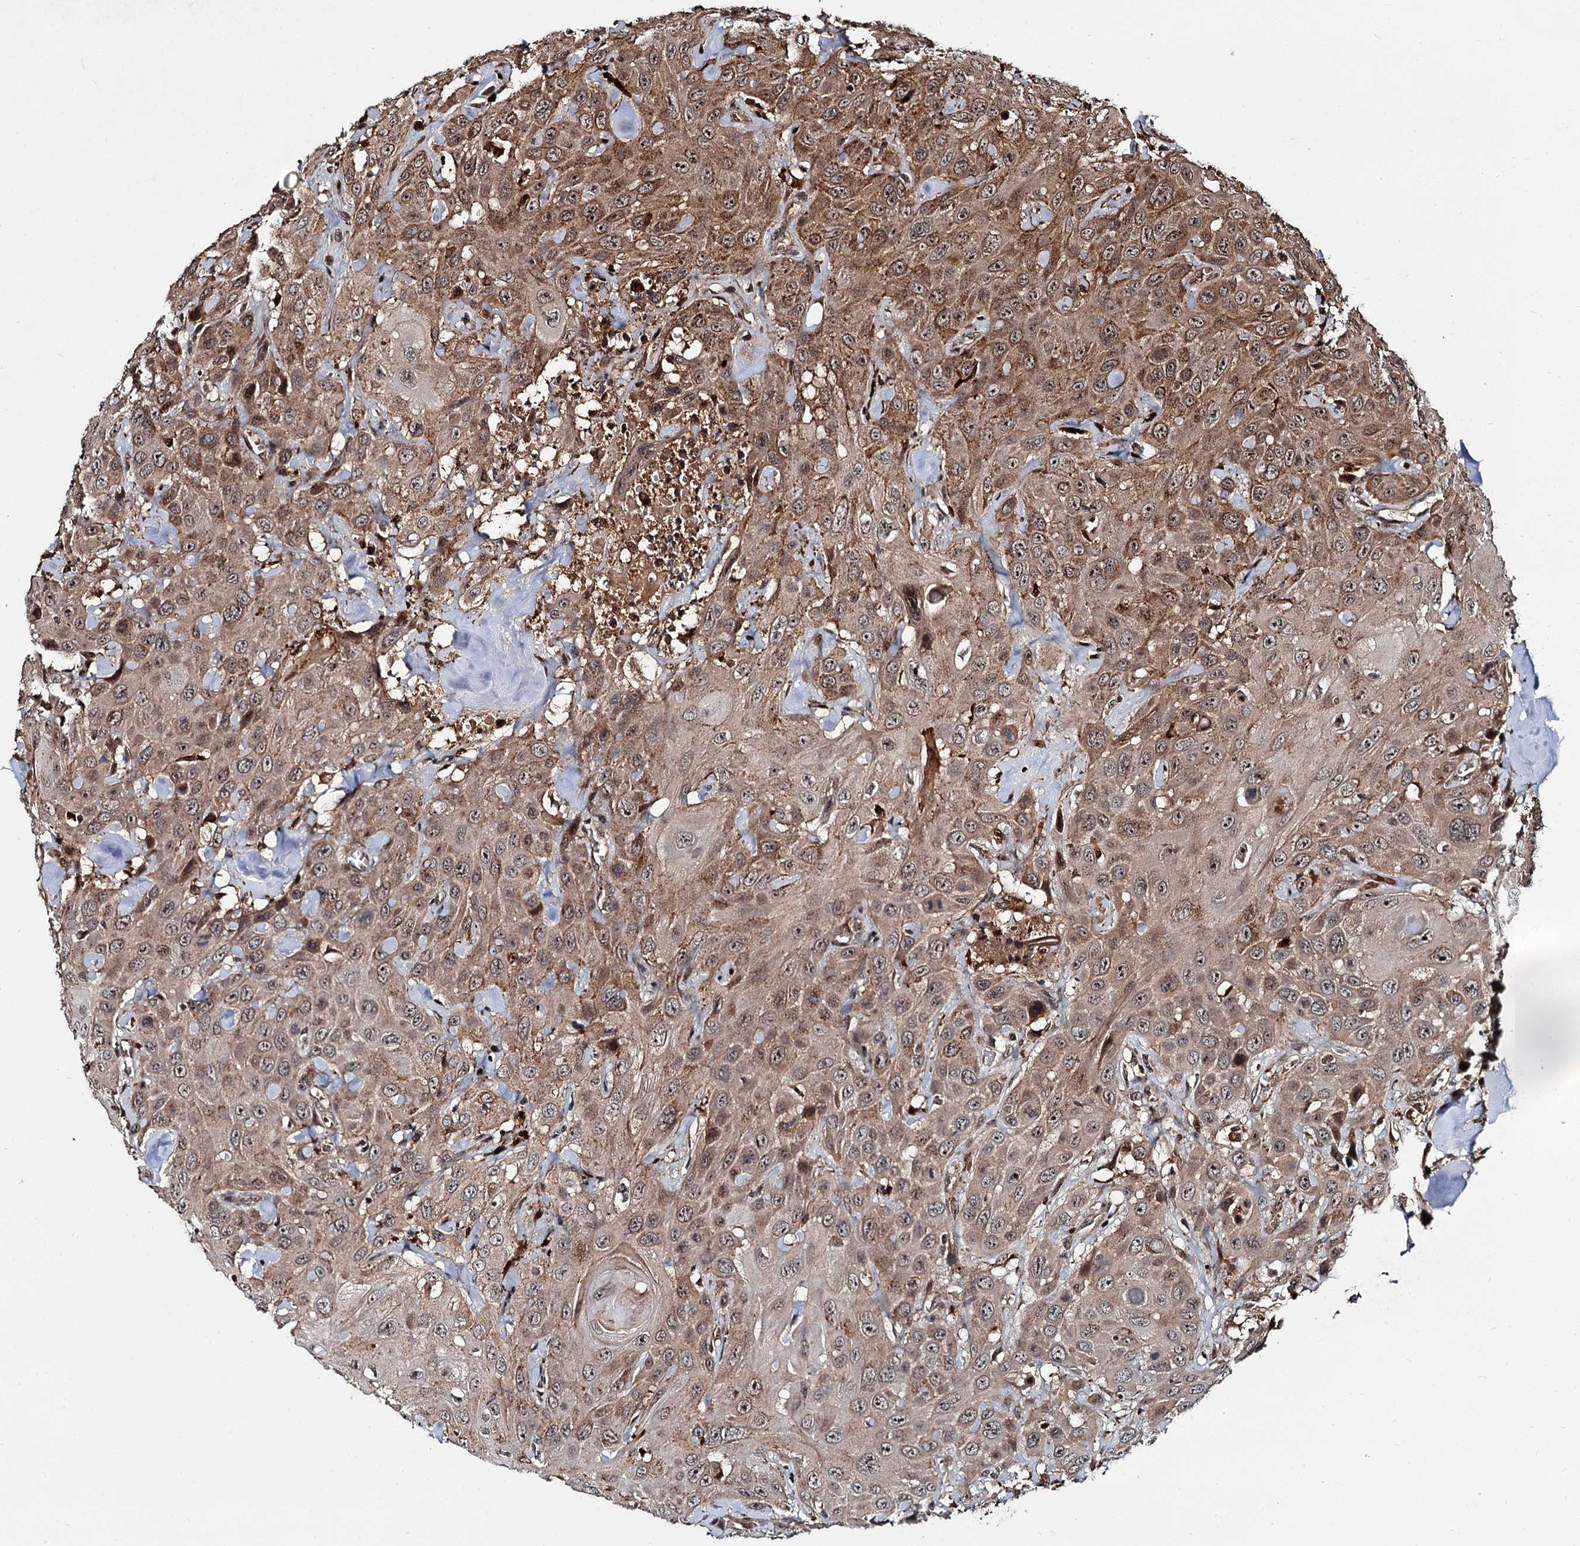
{"staining": {"intensity": "moderate", "quantity": ">75%", "location": "cytoplasmic/membranous,nuclear"}, "tissue": "head and neck cancer", "cell_type": "Tumor cells", "image_type": "cancer", "snomed": [{"axis": "morphology", "description": "Squamous cell carcinoma, NOS"}, {"axis": "topography", "description": "Head-Neck"}], "caption": "Protein expression analysis of human head and neck squamous cell carcinoma reveals moderate cytoplasmic/membranous and nuclear staining in about >75% of tumor cells.", "gene": "CEP192", "patient": {"sex": "male", "age": 81}}